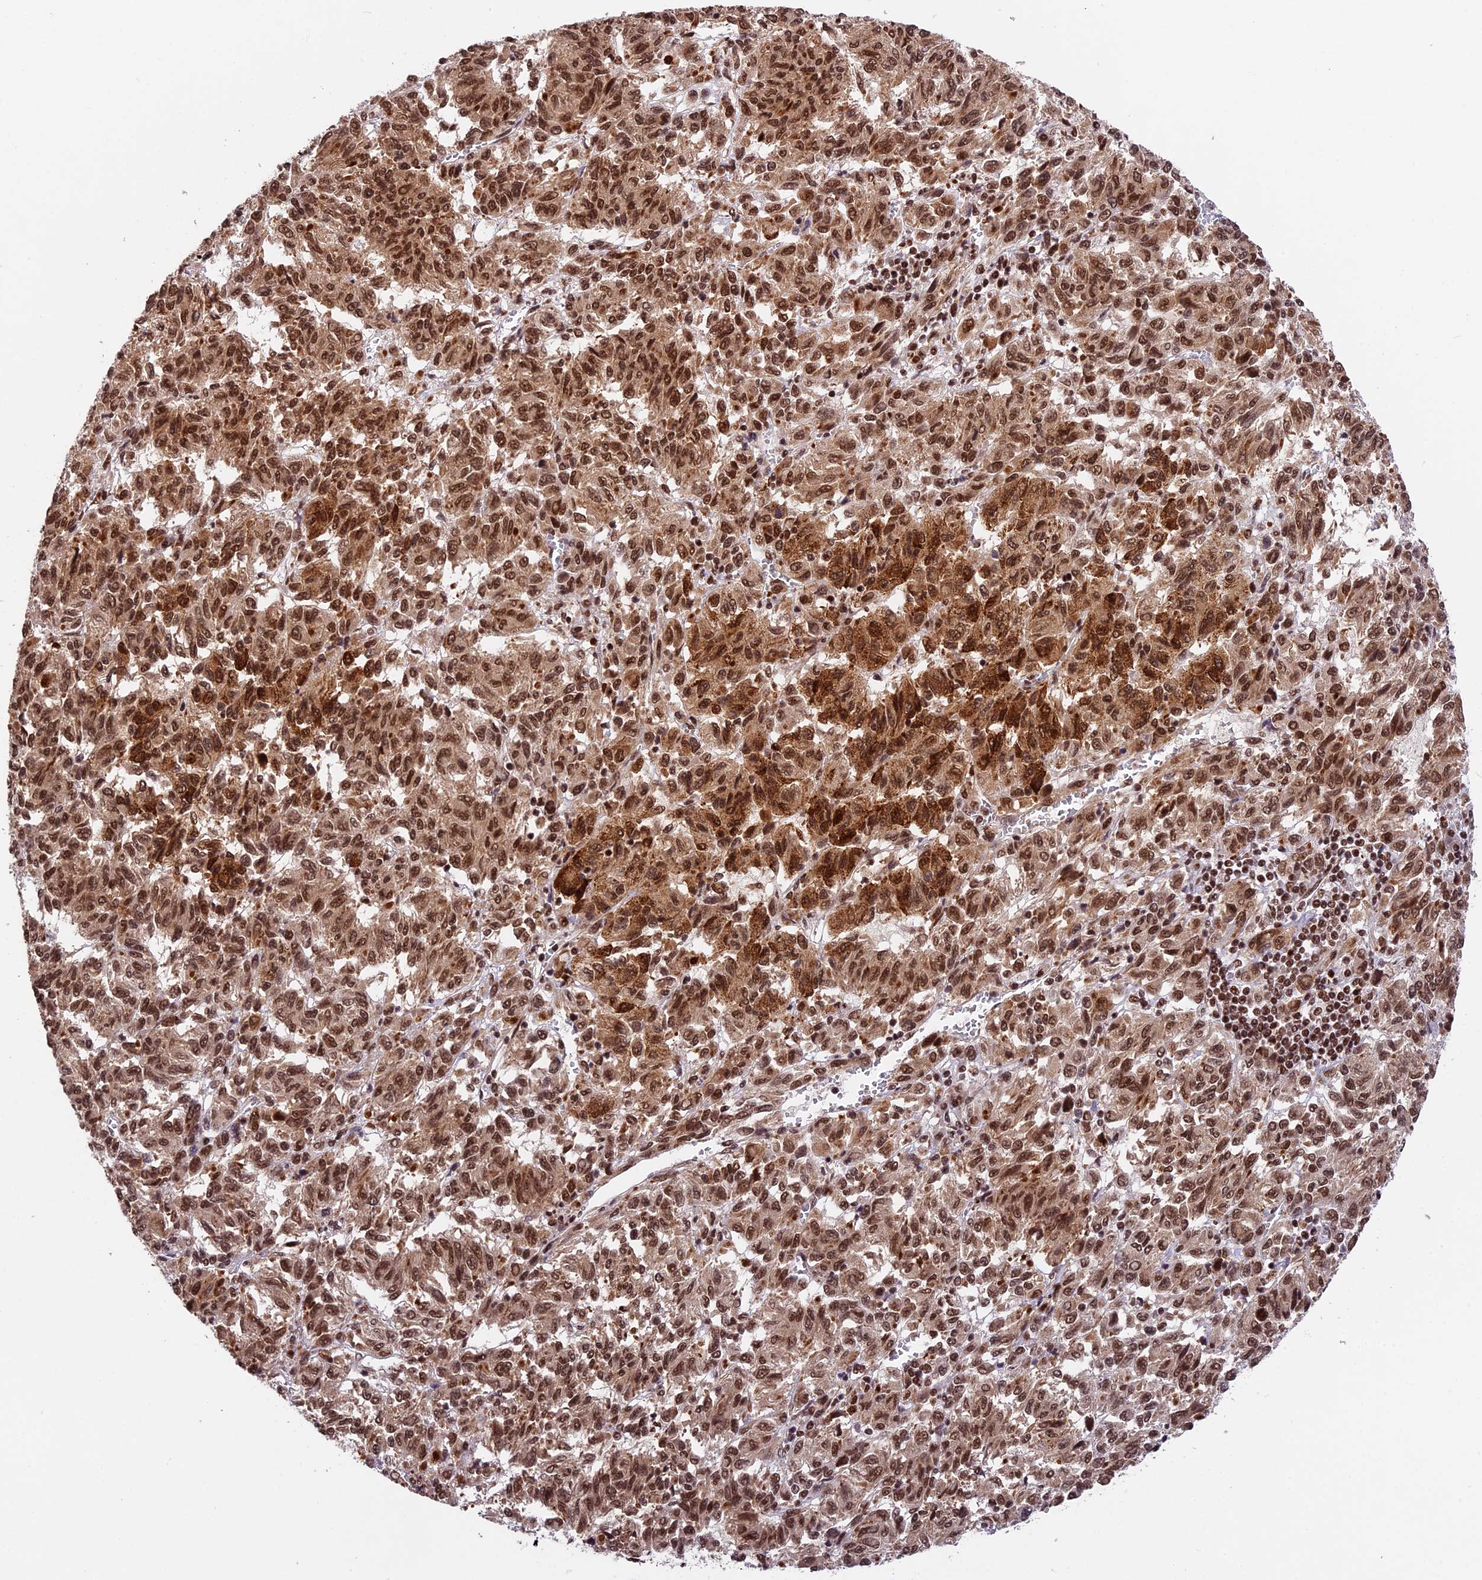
{"staining": {"intensity": "strong", "quantity": ">75%", "location": "cytoplasmic/membranous,nuclear"}, "tissue": "melanoma", "cell_type": "Tumor cells", "image_type": "cancer", "snomed": [{"axis": "morphology", "description": "Malignant melanoma, Metastatic site"}, {"axis": "topography", "description": "Lung"}], "caption": "Protein staining of melanoma tissue displays strong cytoplasmic/membranous and nuclear staining in about >75% of tumor cells.", "gene": "RAMAC", "patient": {"sex": "male", "age": 64}}